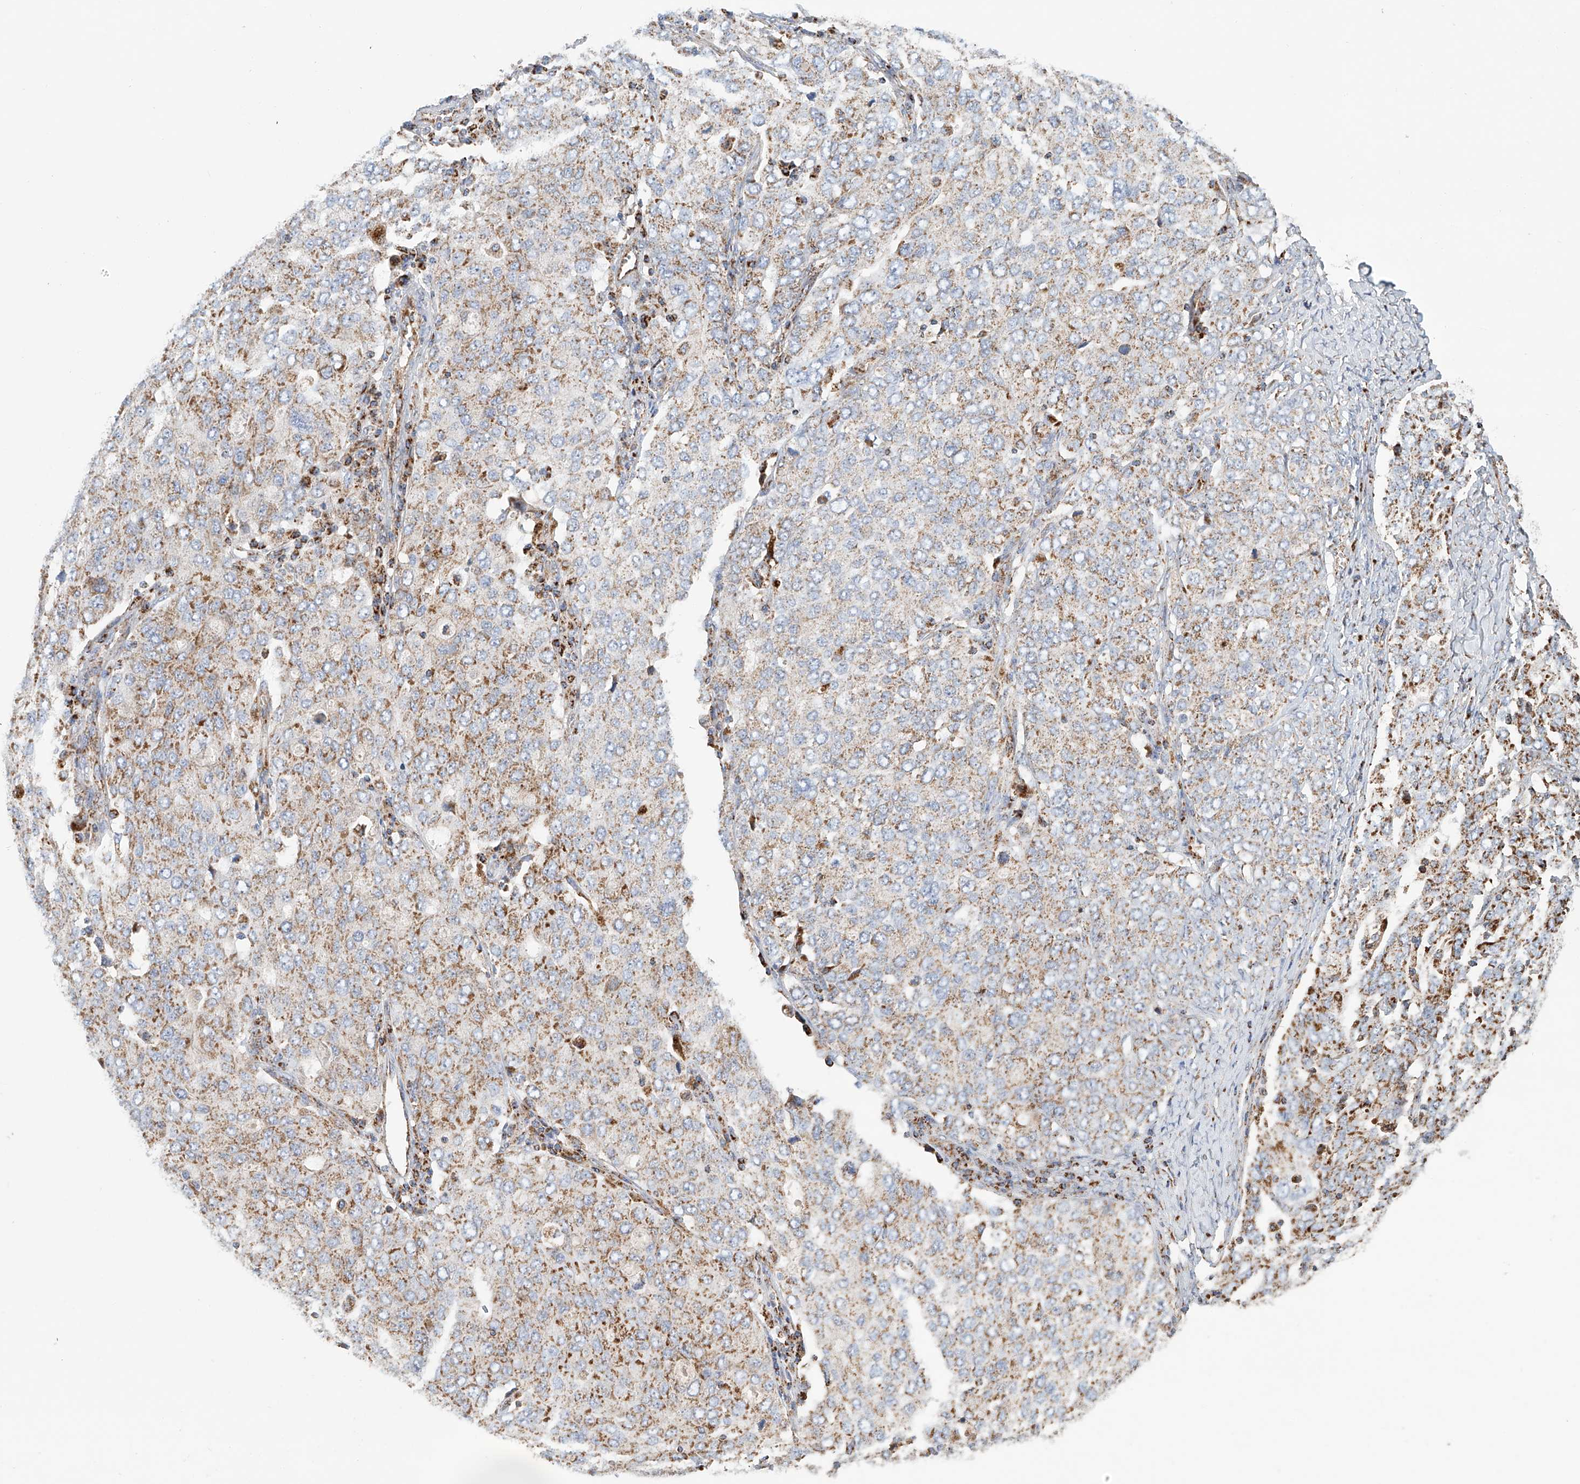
{"staining": {"intensity": "moderate", "quantity": ">75%", "location": "cytoplasmic/membranous"}, "tissue": "ovarian cancer", "cell_type": "Tumor cells", "image_type": "cancer", "snomed": [{"axis": "morphology", "description": "Carcinoma, endometroid"}, {"axis": "topography", "description": "Ovary"}], "caption": "IHC photomicrograph of neoplastic tissue: human endometroid carcinoma (ovarian) stained using IHC exhibits medium levels of moderate protein expression localized specifically in the cytoplasmic/membranous of tumor cells, appearing as a cytoplasmic/membranous brown color.", "gene": "MCL1", "patient": {"sex": "female", "age": 62}}